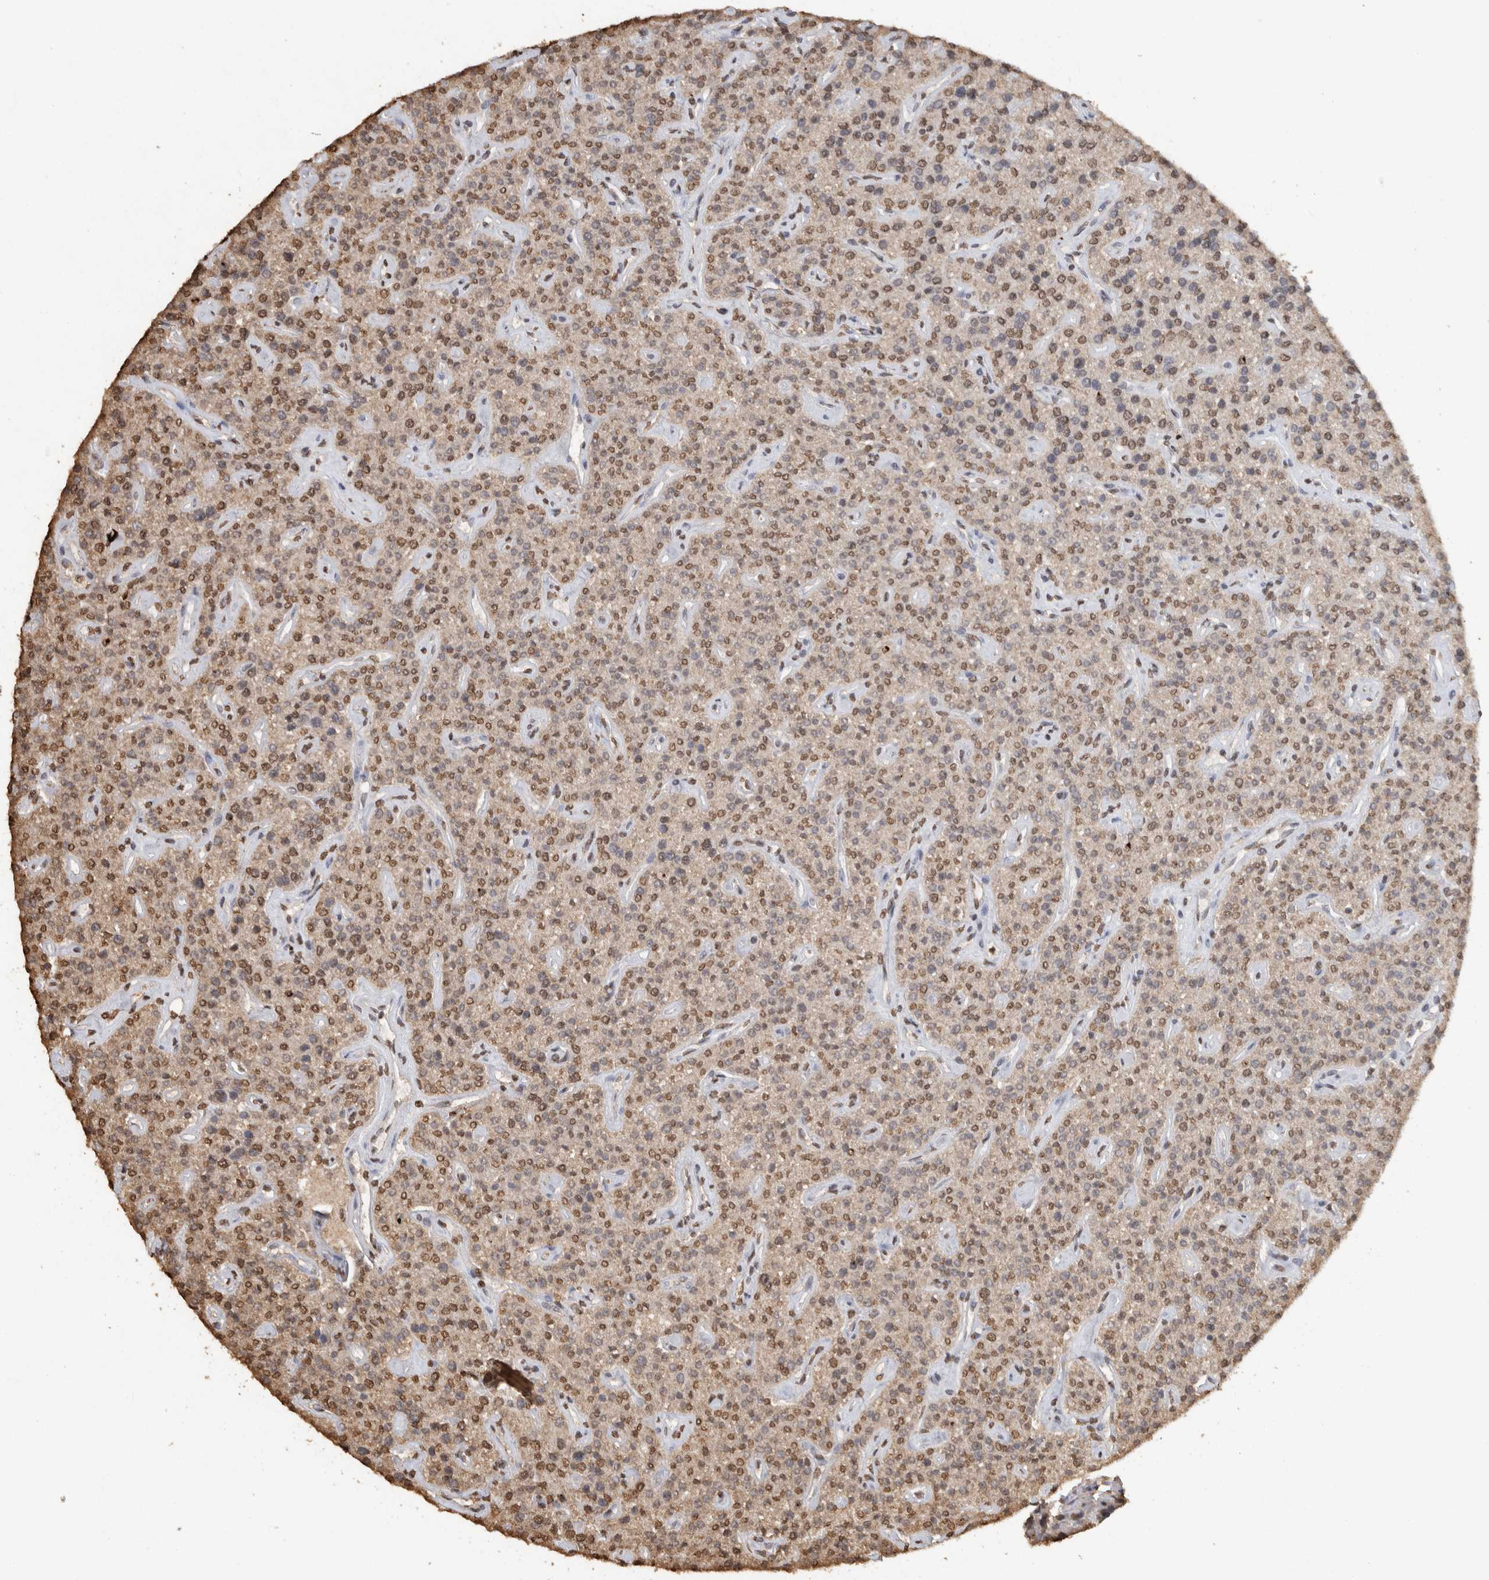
{"staining": {"intensity": "moderate", "quantity": ">75%", "location": "nuclear"}, "tissue": "parathyroid gland", "cell_type": "Glandular cells", "image_type": "normal", "snomed": [{"axis": "morphology", "description": "Normal tissue, NOS"}, {"axis": "topography", "description": "Parathyroid gland"}], "caption": "Immunohistochemical staining of benign parathyroid gland displays medium levels of moderate nuclear expression in about >75% of glandular cells. (brown staining indicates protein expression, while blue staining denotes nuclei).", "gene": "HAND2", "patient": {"sex": "male", "age": 46}}